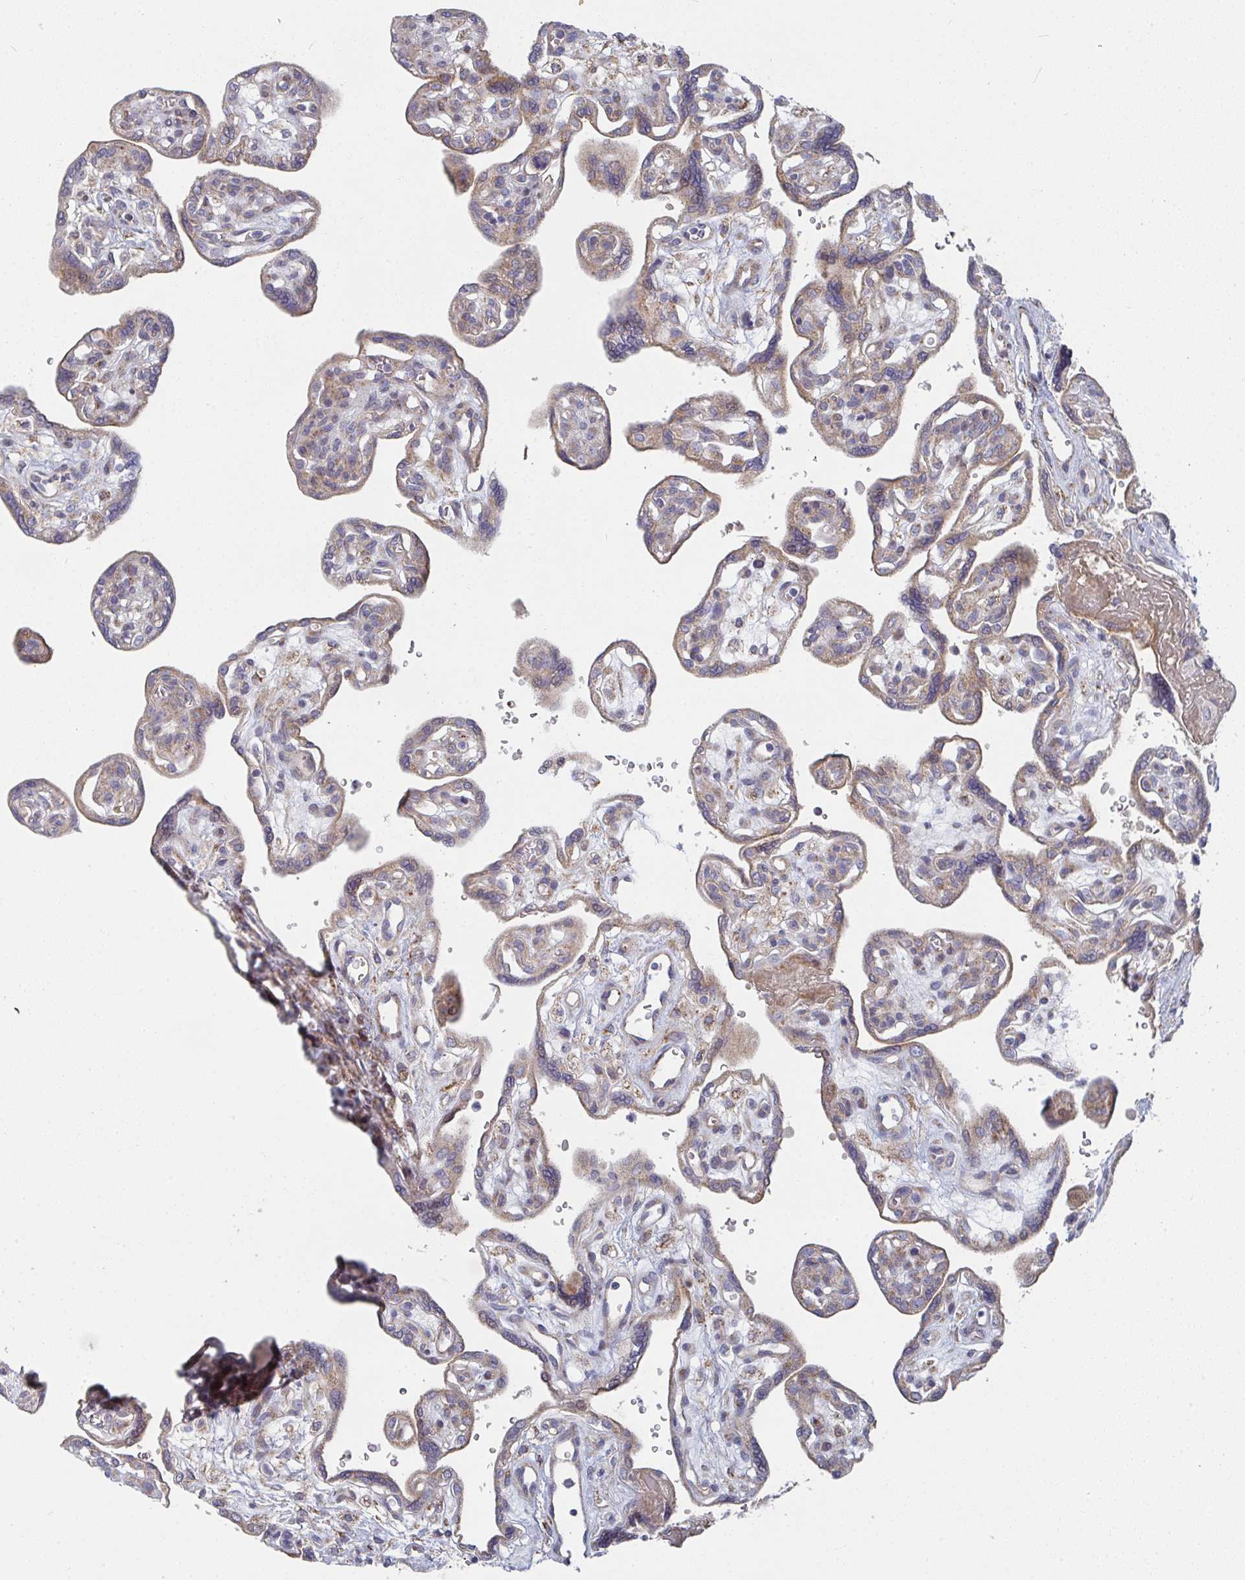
{"staining": {"intensity": "moderate", "quantity": "<25%", "location": "cytoplasmic/membranous"}, "tissue": "placenta", "cell_type": "Decidual cells", "image_type": "normal", "snomed": [{"axis": "morphology", "description": "Normal tissue, NOS"}, {"axis": "topography", "description": "Placenta"}], "caption": "Brown immunohistochemical staining in unremarkable human placenta exhibits moderate cytoplasmic/membranous expression in about <25% of decidual cells.", "gene": "RHEBL1", "patient": {"sex": "female", "age": 39}}